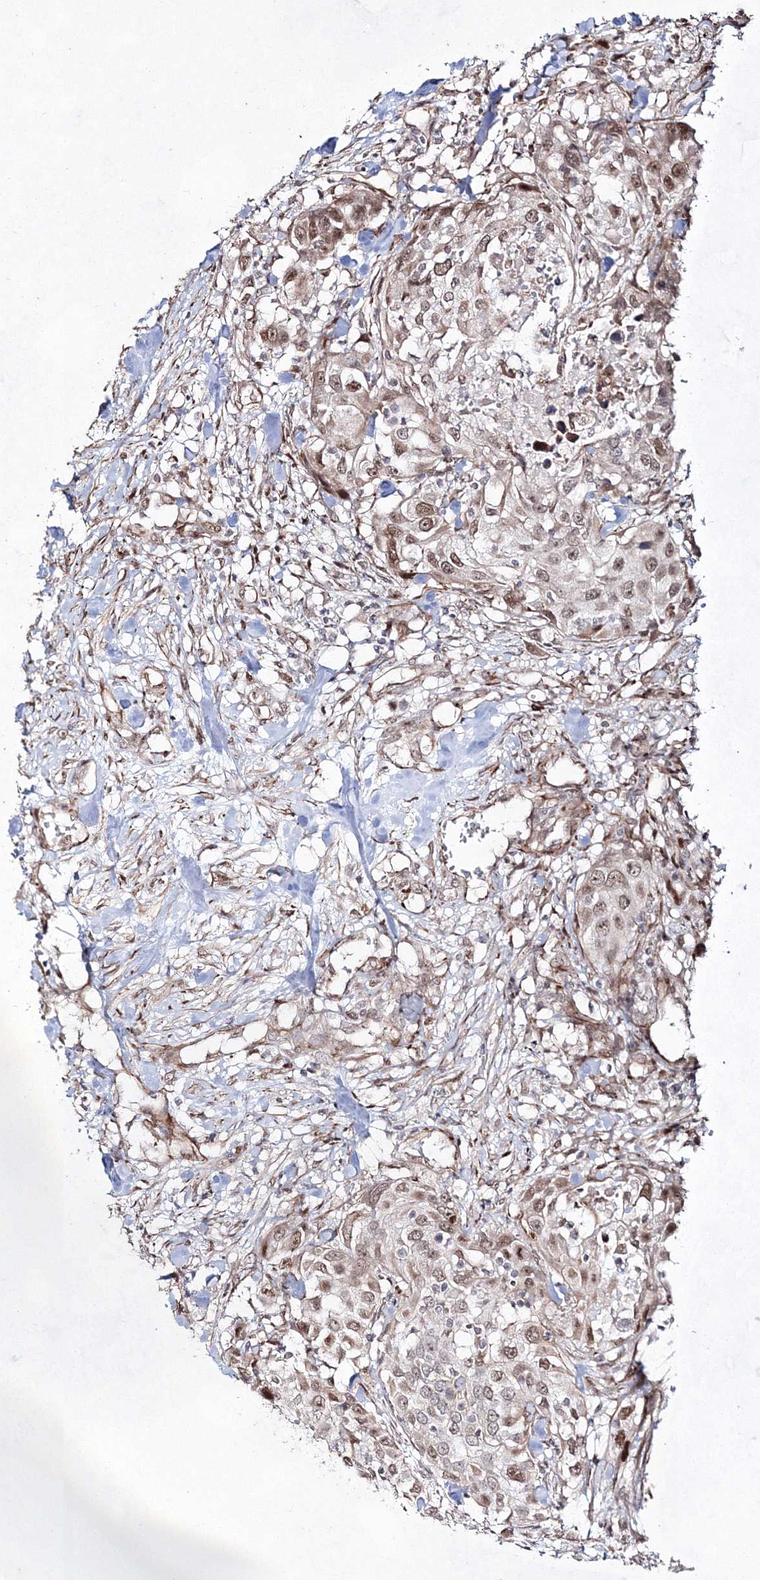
{"staining": {"intensity": "moderate", "quantity": ">75%", "location": "nuclear"}, "tissue": "urothelial cancer", "cell_type": "Tumor cells", "image_type": "cancer", "snomed": [{"axis": "morphology", "description": "Urothelial carcinoma, High grade"}, {"axis": "topography", "description": "Urinary bladder"}], "caption": "High-grade urothelial carcinoma stained with a protein marker reveals moderate staining in tumor cells.", "gene": "SNIP1", "patient": {"sex": "female", "age": 80}}